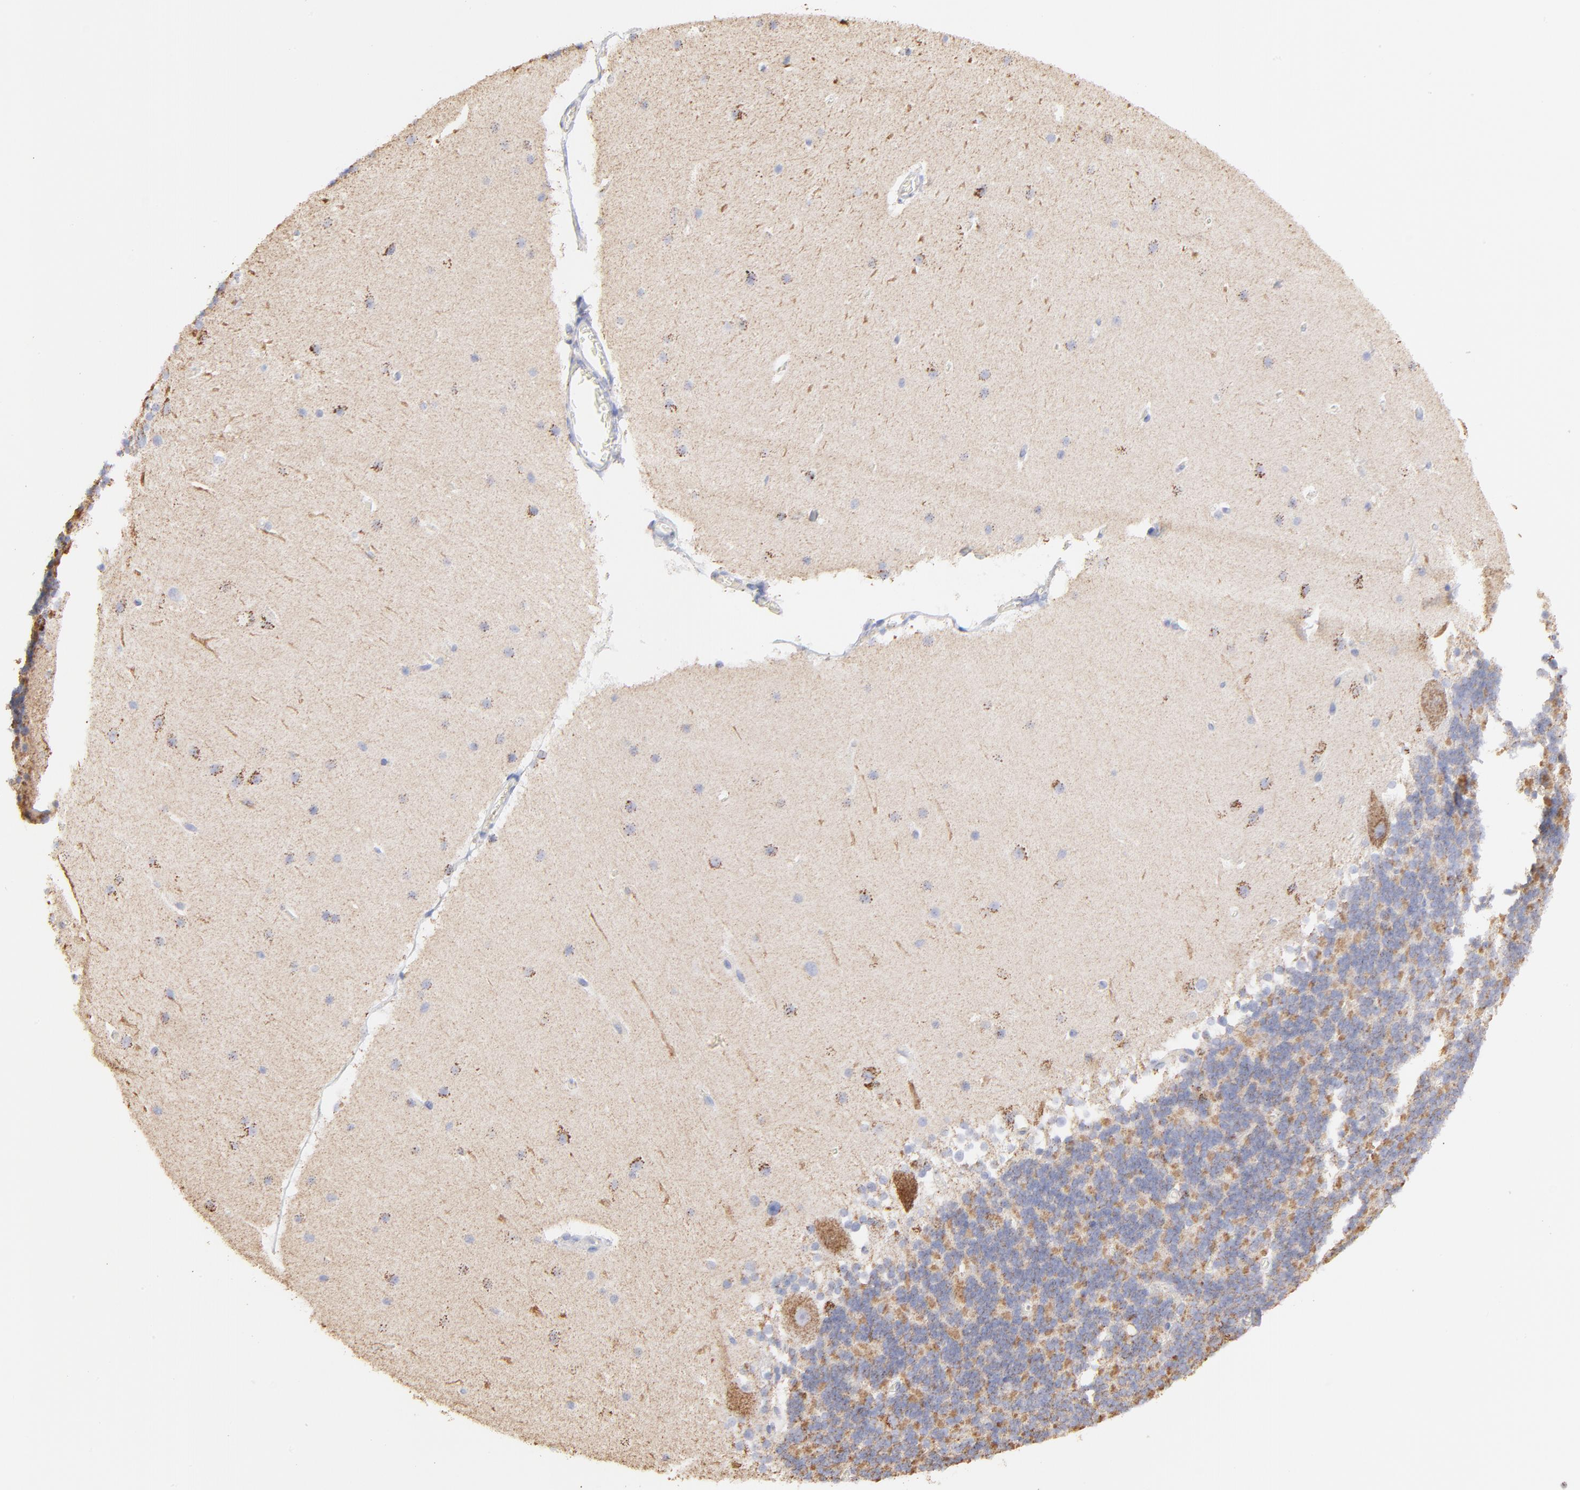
{"staining": {"intensity": "moderate", "quantity": "25%-75%", "location": "cytoplasmic/membranous"}, "tissue": "cerebellum", "cell_type": "Cells in granular layer", "image_type": "normal", "snomed": [{"axis": "morphology", "description": "Normal tissue, NOS"}, {"axis": "topography", "description": "Cerebellum"}], "caption": "Protein staining by immunohistochemistry reveals moderate cytoplasmic/membranous staining in approximately 25%-75% of cells in granular layer in normal cerebellum. (DAB = brown stain, brightfield microscopy at high magnification).", "gene": "COX4I1", "patient": {"sex": "female", "age": 19}}